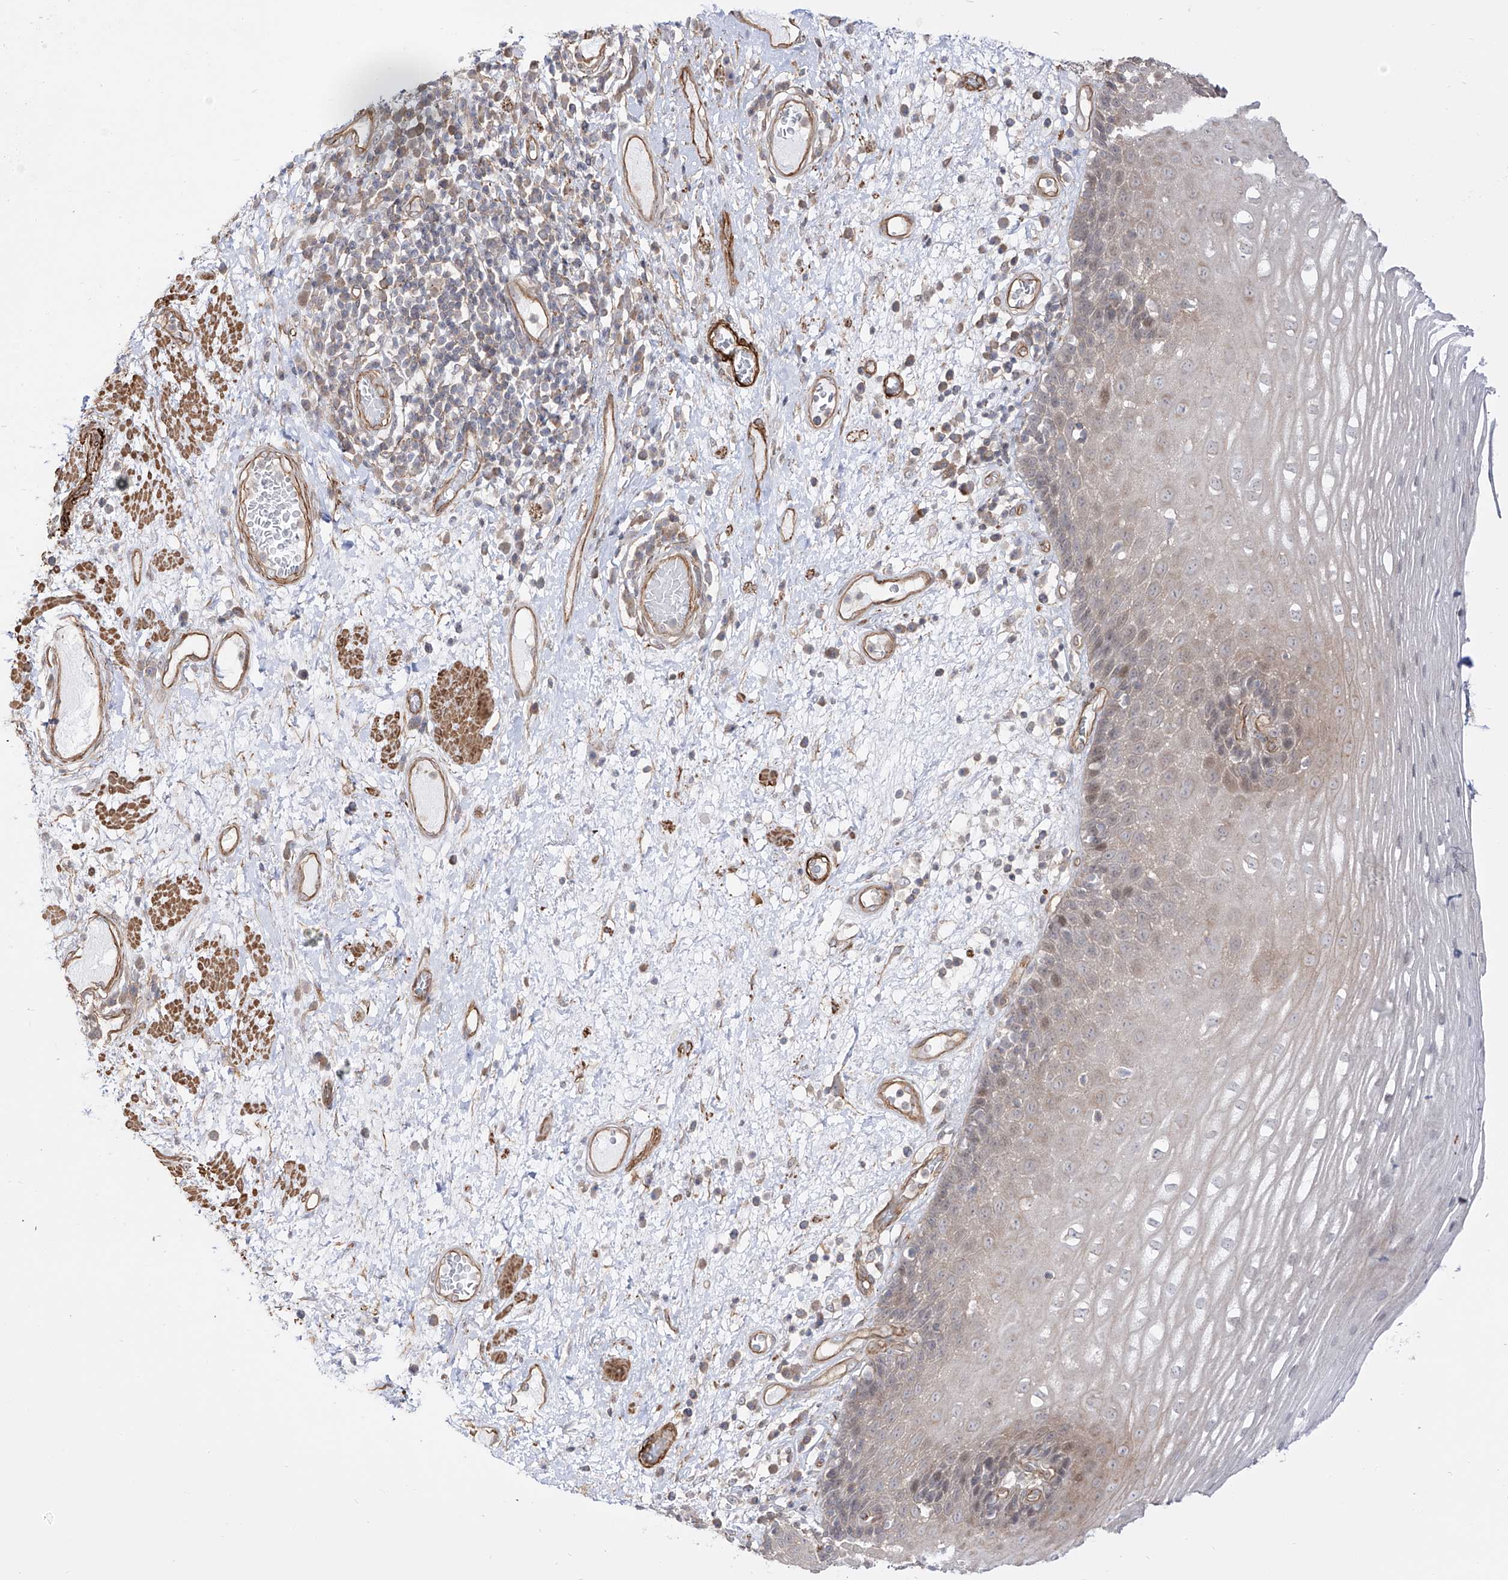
{"staining": {"intensity": "weak", "quantity": "<25%", "location": "cytoplasmic/membranous"}, "tissue": "esophagus", "cell_type": "Squamous epithelial cells", "image_type": "normal", "snomed": [{"axis": "morphology", "description": "Normal tissue, NOS"}, {"axis": "morphology", "description": "Adenocarcinoma, NOS"}, {"axis": "topography", "description": "Esophagus"}], "caption": "This is an immunohistochemistry histopathology image of normal esophagus. There is no positivity in squamous epithelial cells.", "gene": "ZNF180", "patient": {"sex": "male", "age": 62}}